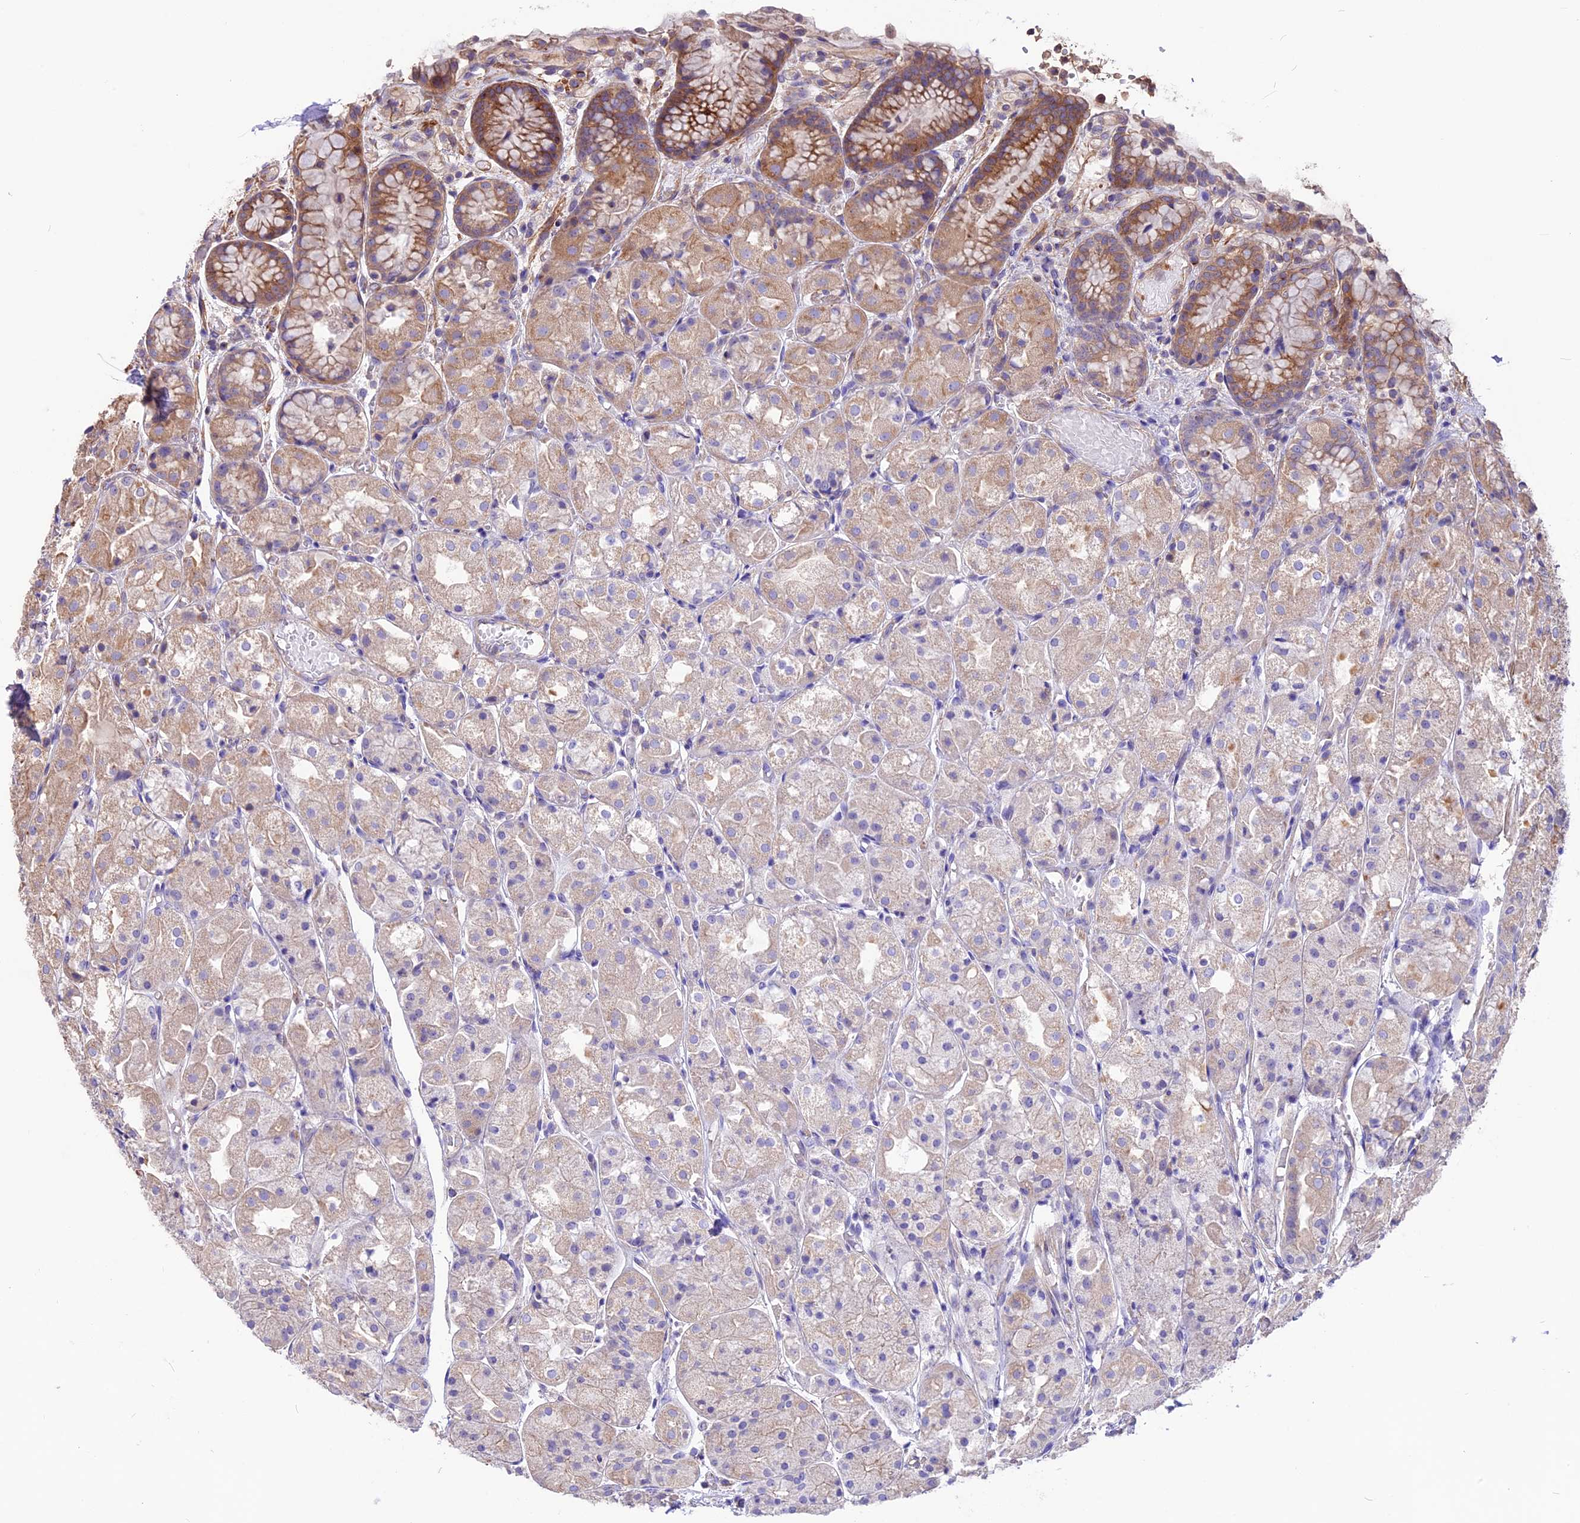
{"staining": {"intensity": "moderate", "quantity": ">75%", "location": "cytoplasmic/membranous"}, "tissue": "stomach", "cell_type": "Glandular cells", "image_type": "normal", "snomed": [{"axis": "morphology", "description": "Normal tissue, NOS"}, {"axis": "topography", "description": "Stomach, upper"}], "caption": "Approximately >75% of glandular cells in benign human stomach display moderate cytoplasmic/membranous protein expression as visualized by brown immunohistochemical staining.", "gene": "ANO3", "patient": {"sex": "male", "age": 72}}